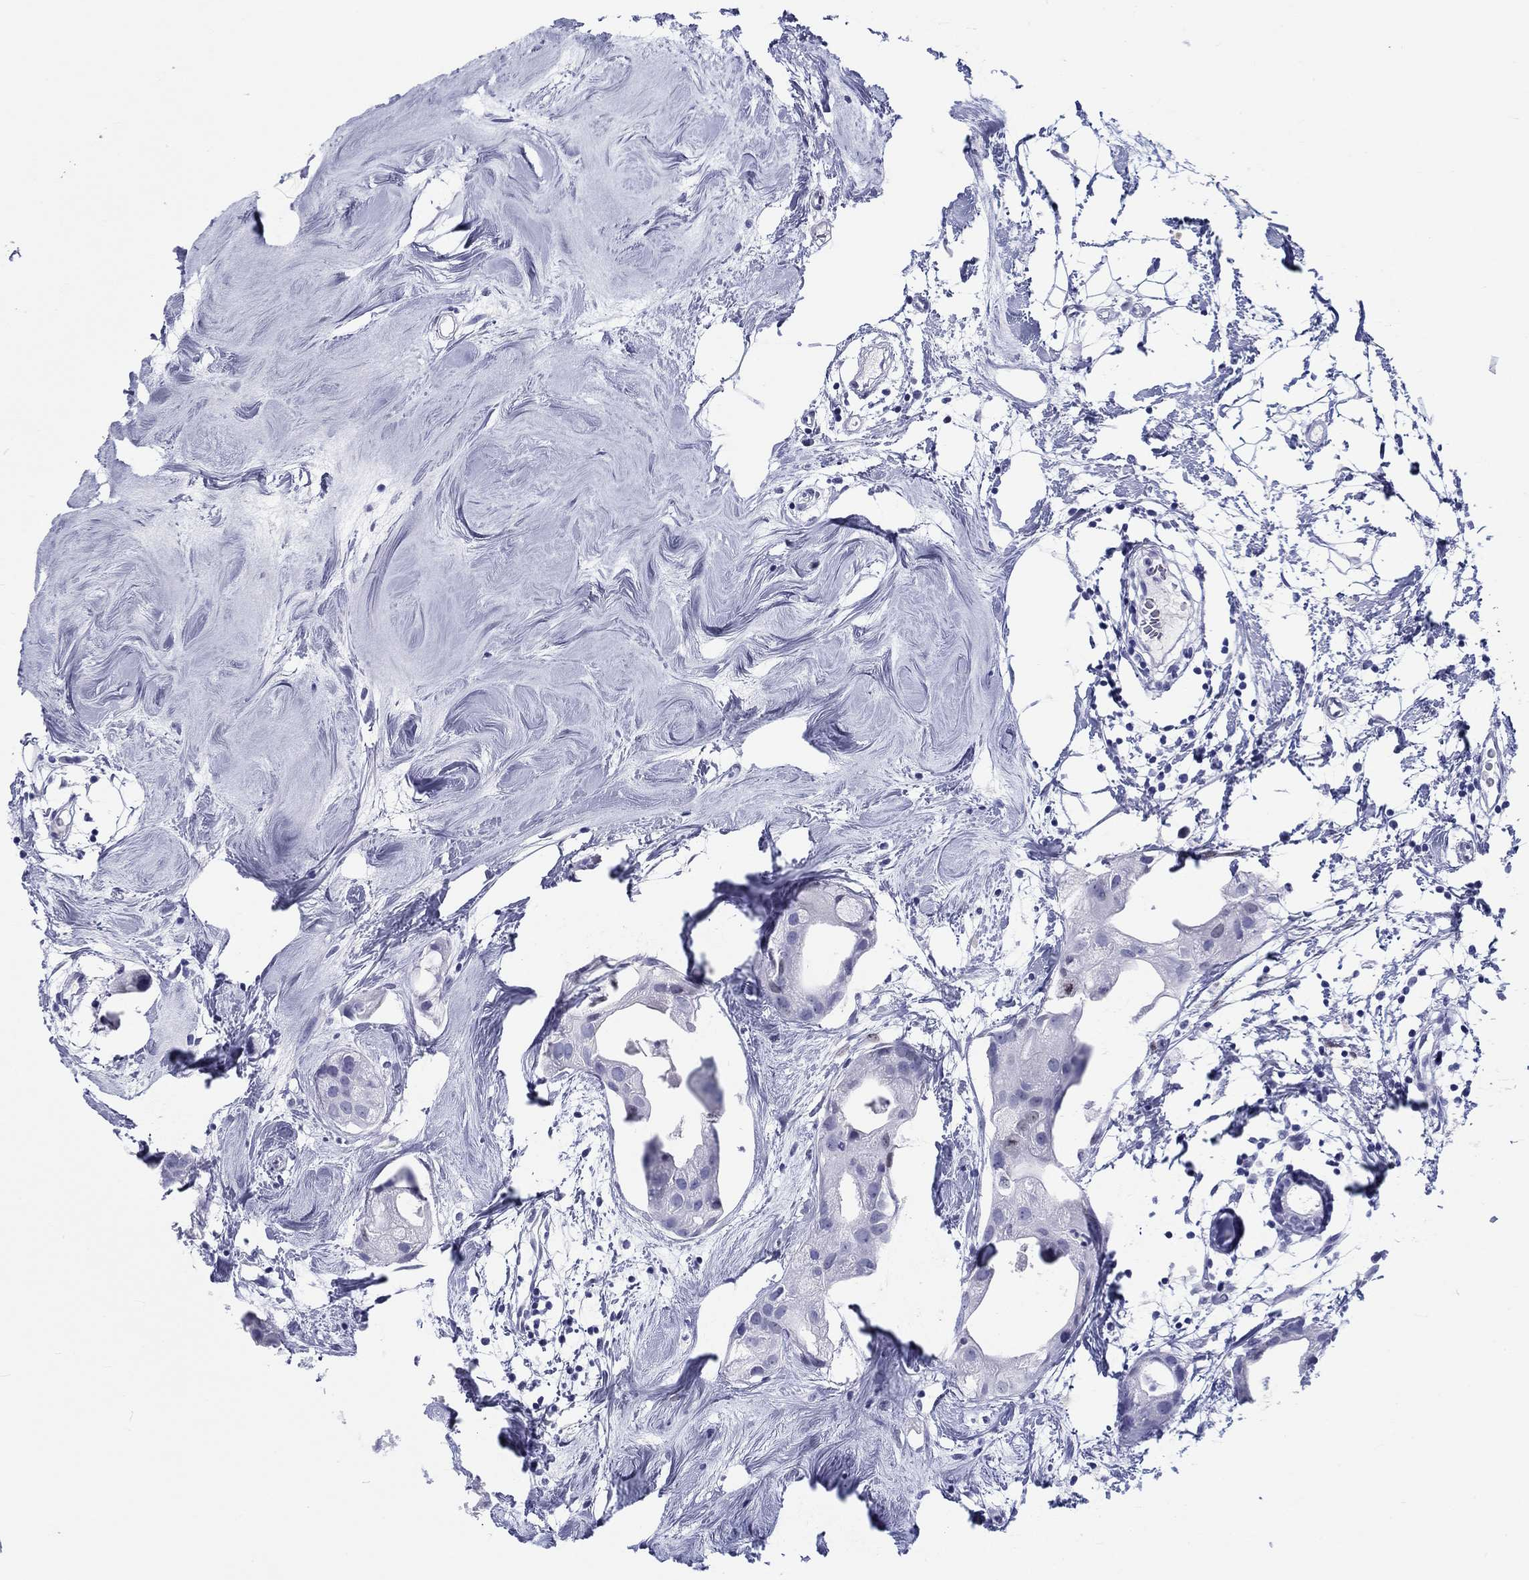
{"staining": {"intensity": "negative", "quantity": "none", "location": "none"}, "tissue": "breast cancer", "cell_type": "Tumor cells", "image_type": "cancer", "snomed": [{"axis": "morphology", "description": "Normal tissue, NOS"}, {"axis": "morphology", "description": "Duct carcinoma"}, {"axis": "topography", "description": "Breast"}], "caption": "Tumor cells are negative for protein expression in human breast cancer (intraductal carcinoma).", "gene": "H1-1", "patient": {"sex": "female", "age": 40}}